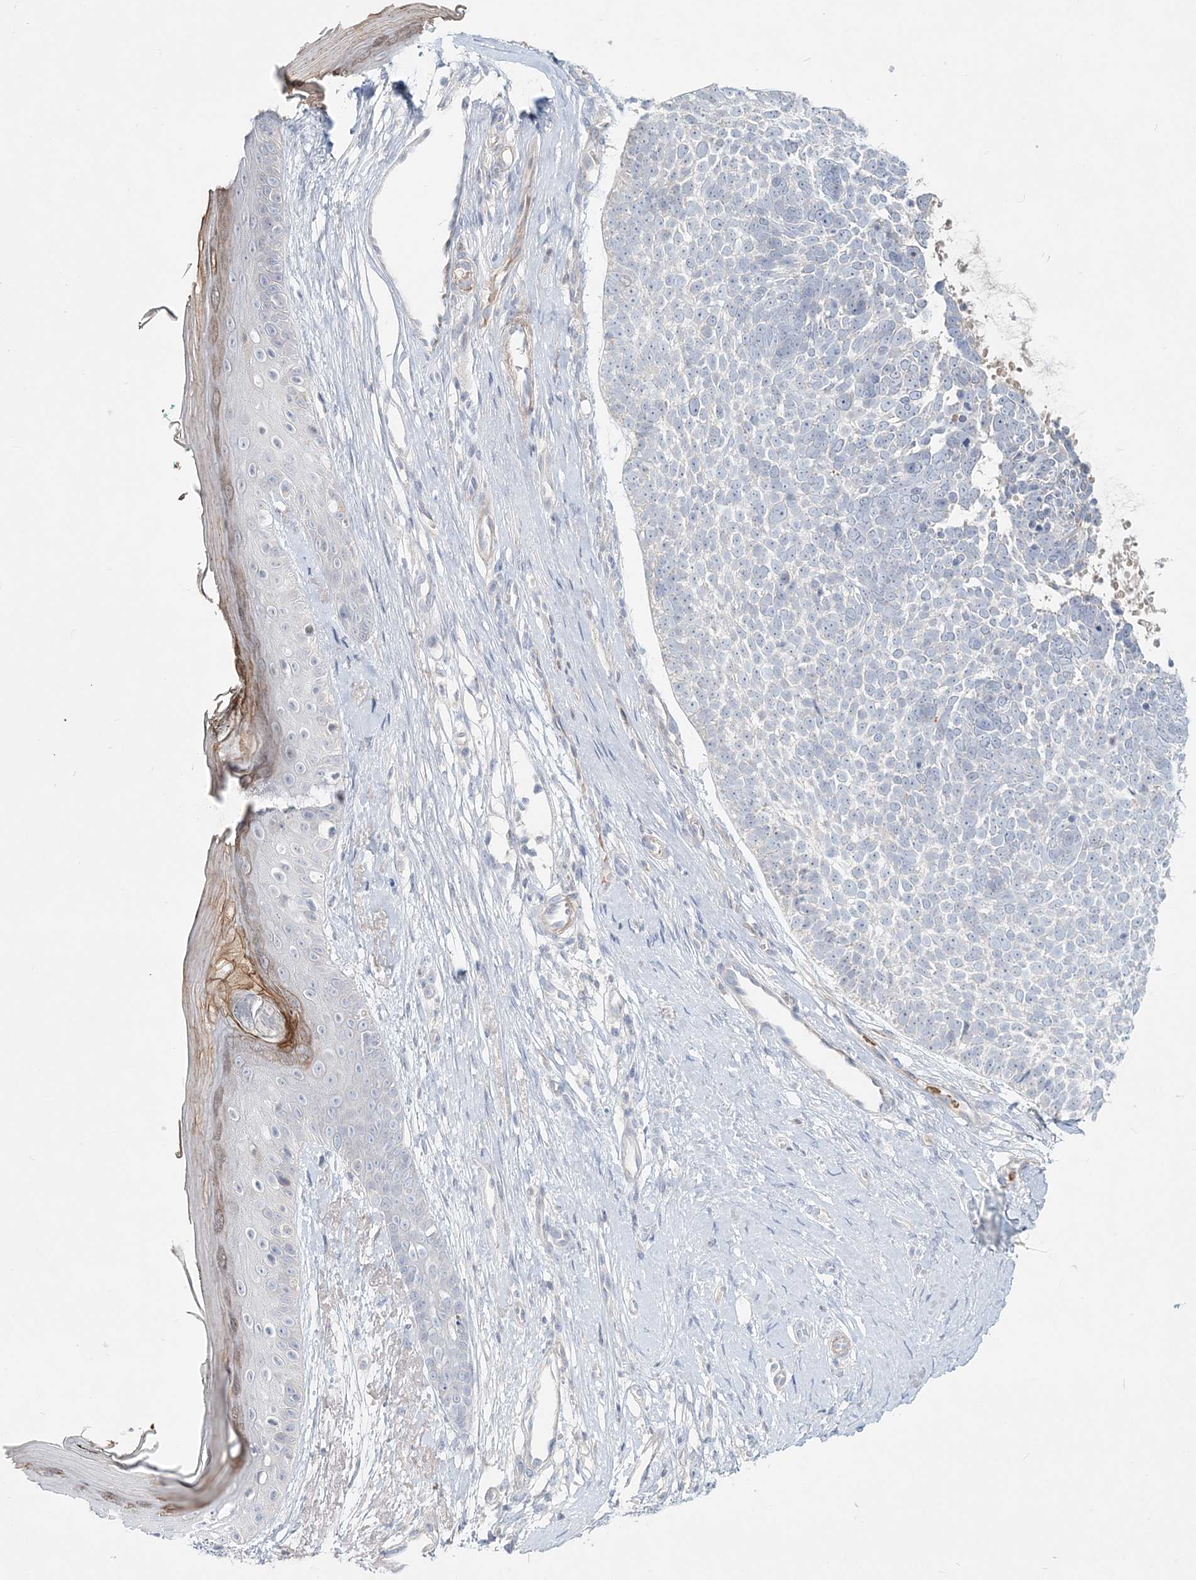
{"staining": {"intensity": "negative", "quantity": "none", "location": "none"}, "tissue": "skin cancer", "cell_type": "Tumor cells", "image_type": "cancer", "snomed": [{"axis": "morphology", "description": "Basal cell carcinoma"}, {"axis": "topography", "description": "Skin"}], "caption": "DAB immunohistochemical staining of skin cancer (basal cell carcinoma) shows no significant positivity in tumor cells. (DAB (3,3'-diaminobenzidine) immunohistochemistry visualized using brightfield microscopy, high magnification).", "gene": "DNAH5", "patient": {"sex": "female", "age": 81}}